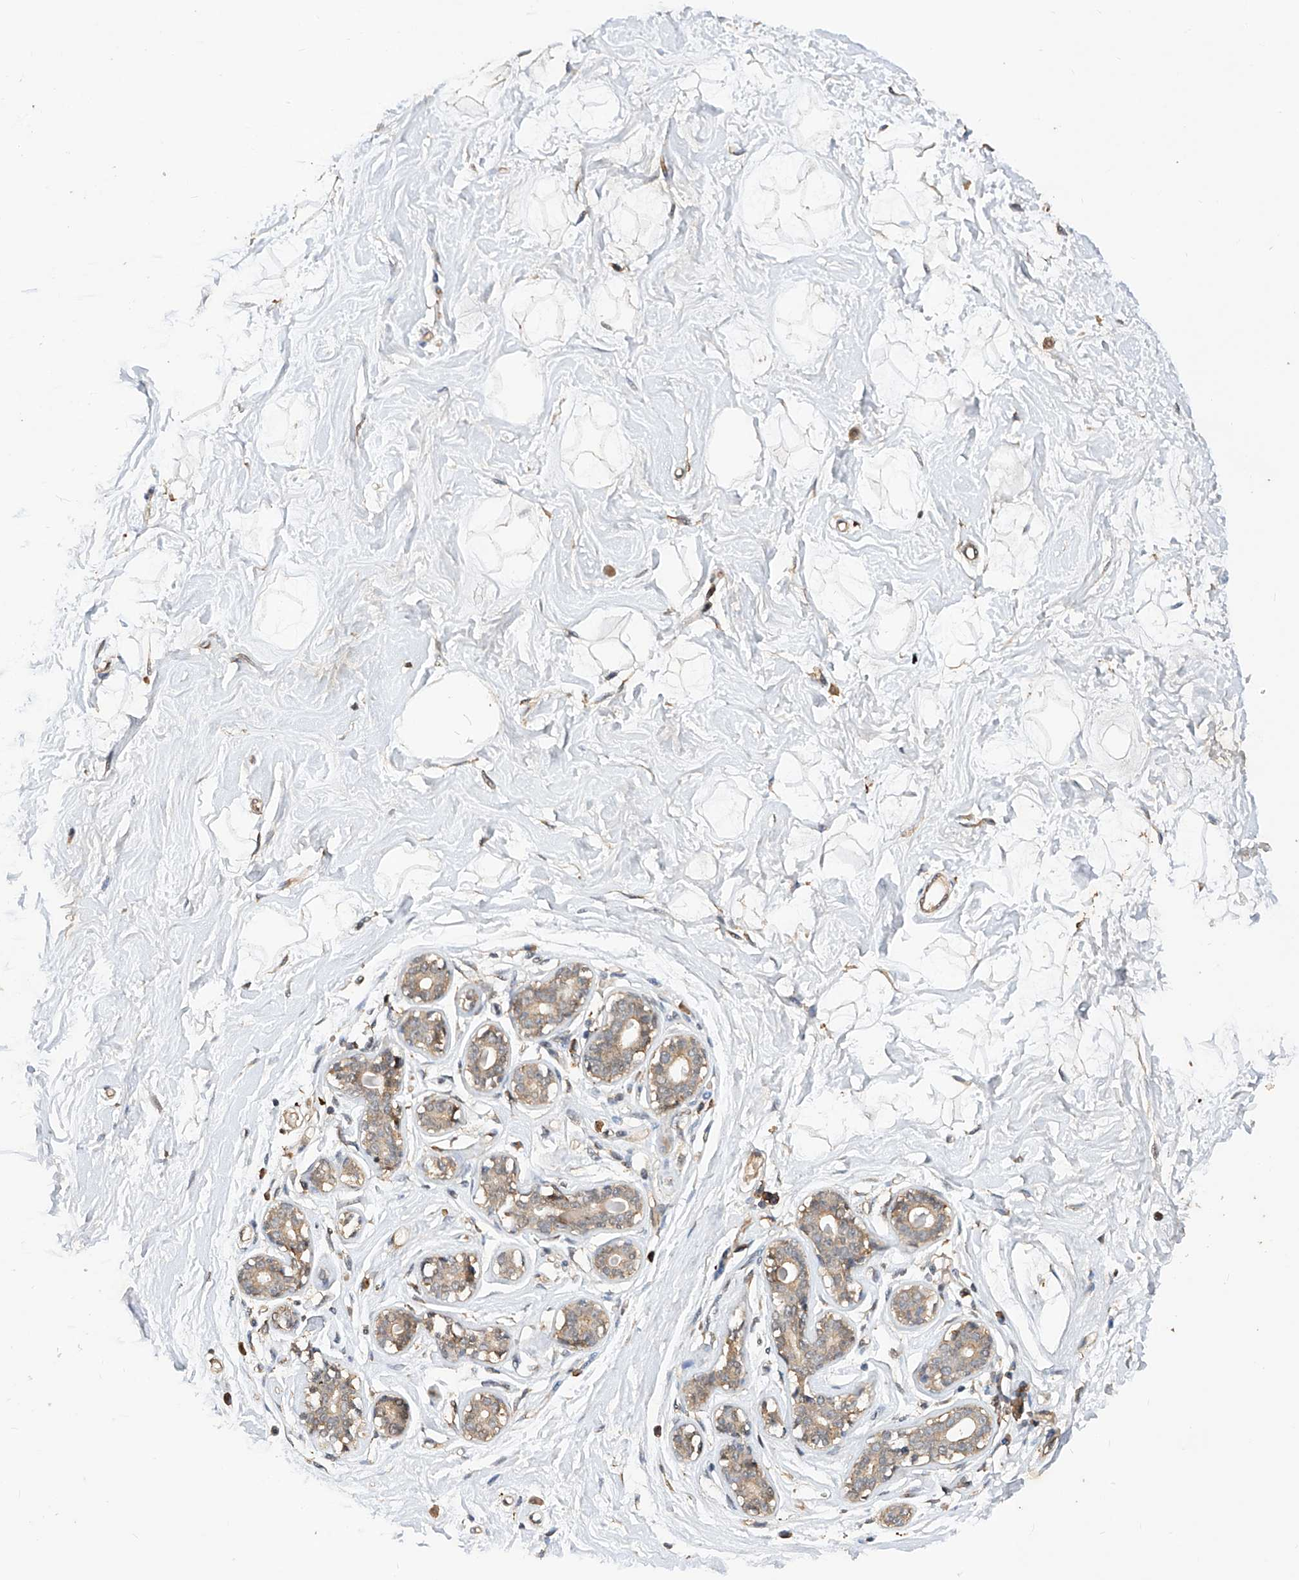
{"staining": {"intensity": "moderate", "quantity": ">75%", "location": "cytoplasmic/membranous"}, "tissue": "breast", "cell_type": "Adipocytes", "image_type": "normal", "snomed": [{"axis": "morphology", "description": "Normal tissue, NOS"}, {"axis": "morphology", "description": "Adenoma, NOS"}, {"axis": "topography", "description": "Breast"}], "caption": "Immunohistochemistry image of benign breast: human breast stained using IHC shows medium levels of moderate protein expression localized specifically in the cytoplasmic/membranous of adipocytes, appearing as a cytoplasmic/membranous brown color.", "gene": "RILPL2", "patient": {"sex": "female", "age": 23}}